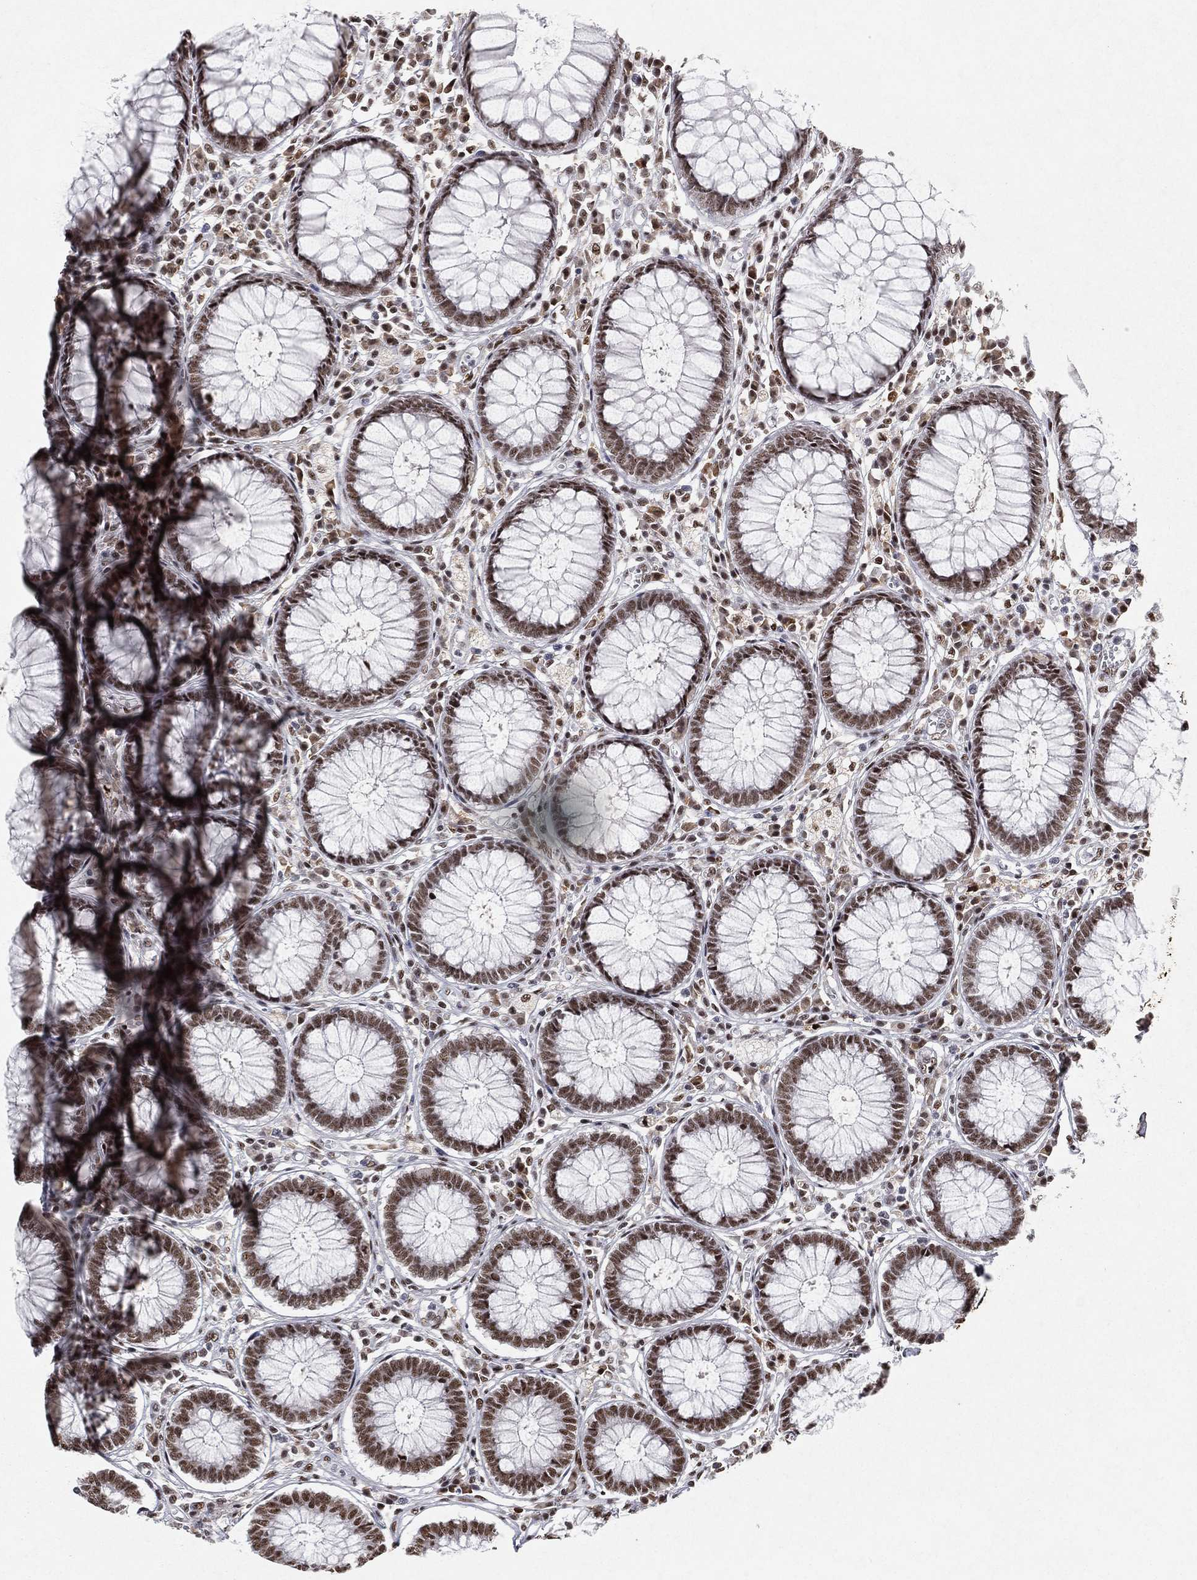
{"staining": {"intensity": "moderate", "quantity": "25%-75%", "location": "nuclear"}, "tissue": "colon", "cell_type": "Endothelial cells", "image_type": "normal", "snomed": [{"axis": "morphology", "description": "Normal tissue, NOS"}, {"axis": "topography", "description": "Colon"}], "caption": "Immunohistochemical staining of benign colon shows moderate nuclear protein positivity in approximately 25%-75% of endothelial cells.", "gene": "DDX27", "patient": {"sex": "male", "age": 65}}